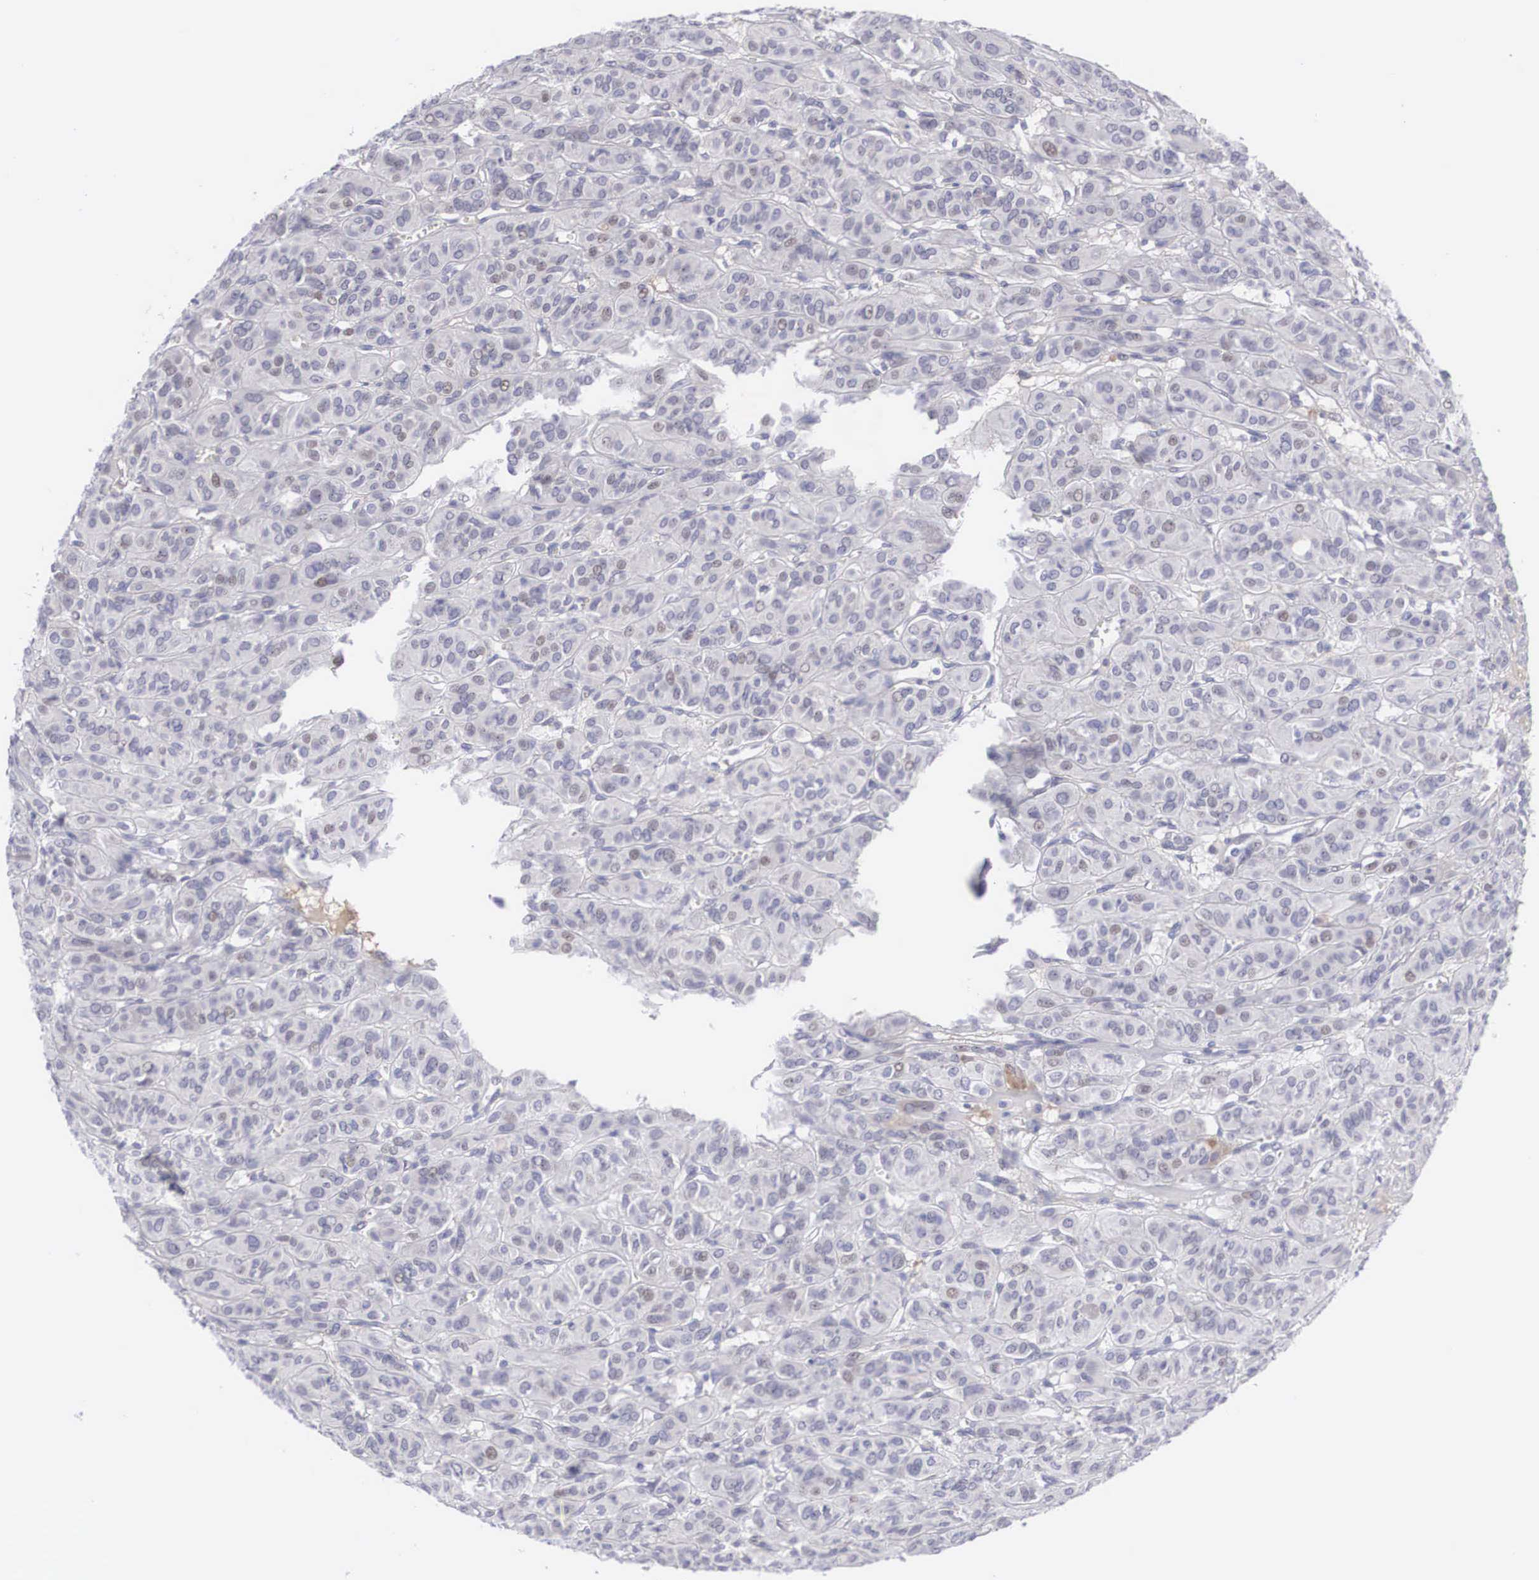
{"staining": {"intensity": "weak", "quantity": "<25%", "location": "nuclear"}, "tissue": "thyroid cancer", "cell_type": "Tumor cells", "image_type": "cancer", "snomed": [{"axis": "morphology", "description": "Follicular adenoma carcinoma, NOS"}, {"axis": "topography", "description": "Thyroid gland"}], "caption": "IHC photomicrograph of human follicular adenoma carcinoma (thyroid) stained for a protein (brown), which displays no positivity in tumor cells. (Brightfield microscopy of DAB immunohistochemistry at high magnification).", "gene": "RBPJ", "patient": {"sex": "female", "age": 71}}